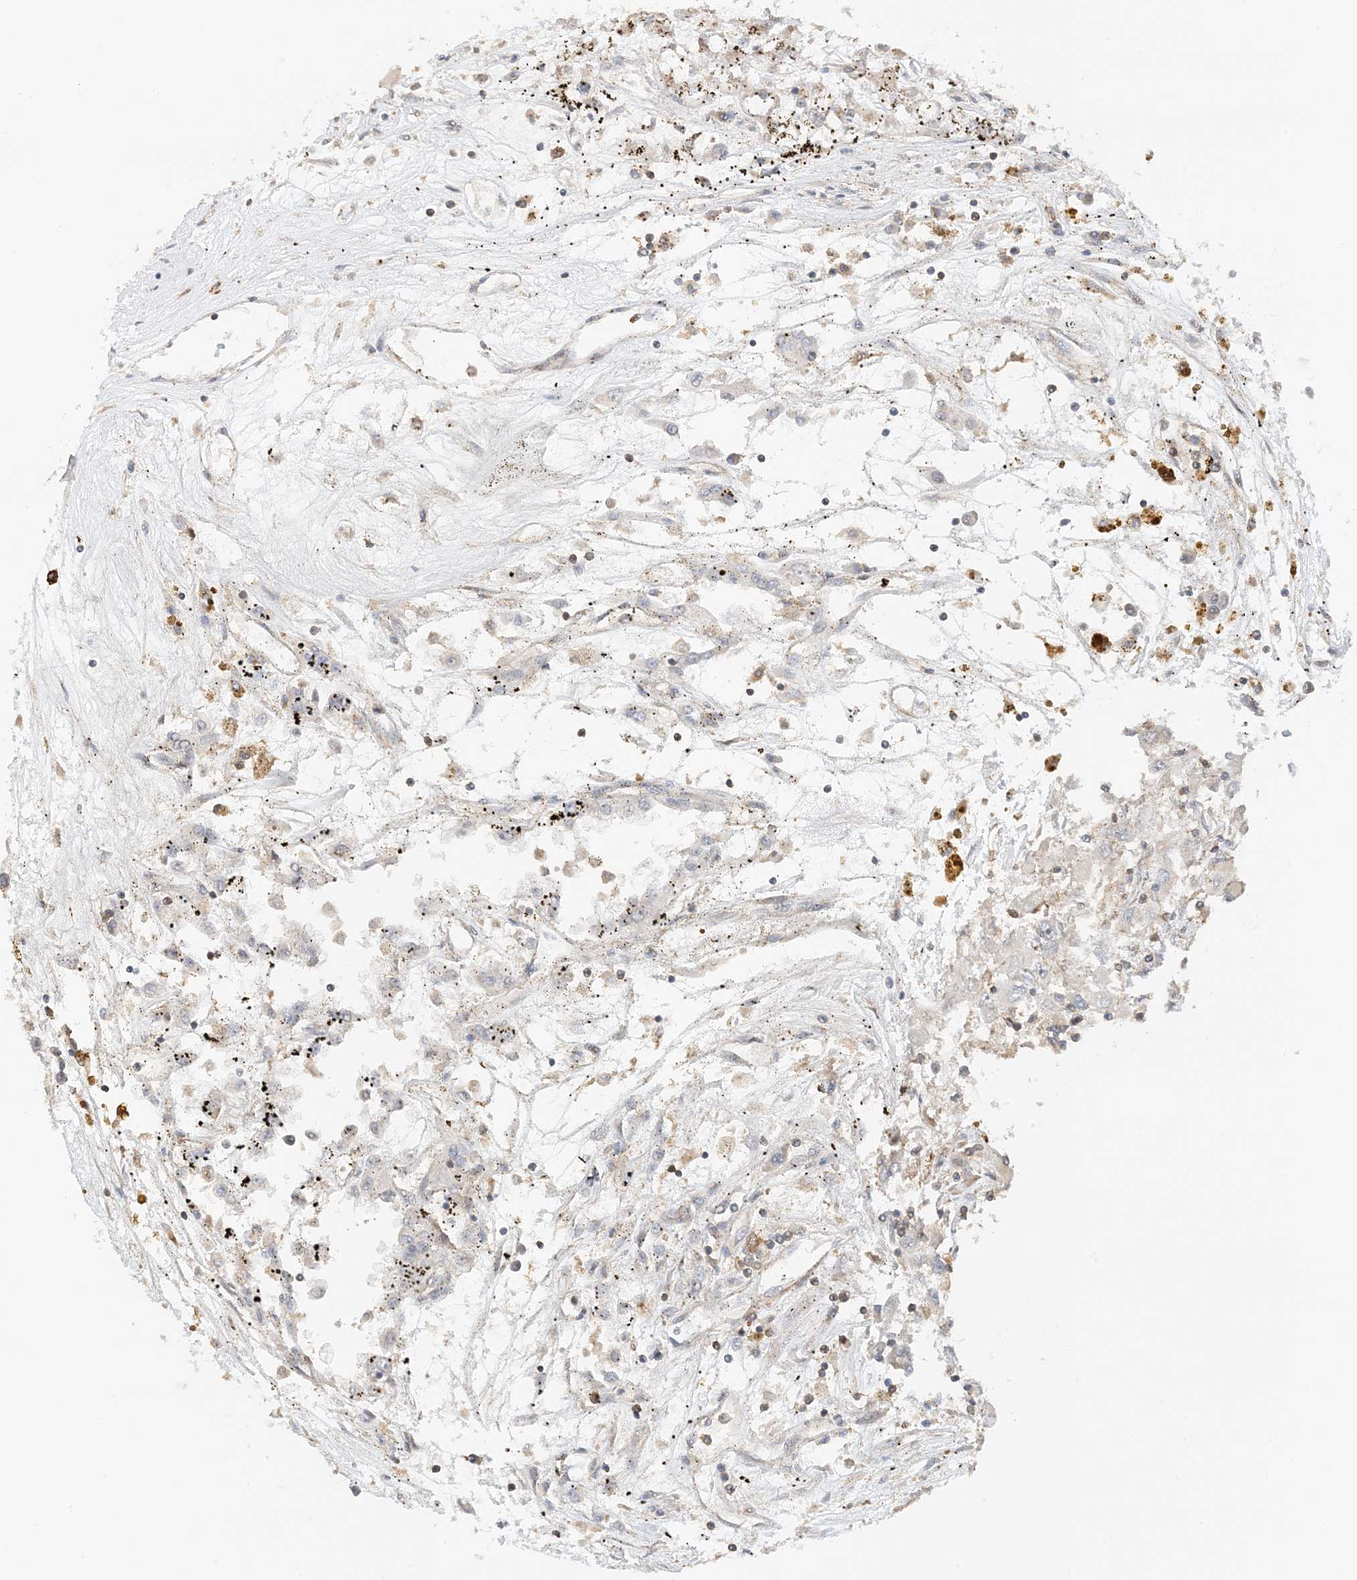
{"staining": {"intensity": "weak", "quantity": "<25%", "location": "cytoplasmic/membranous"}, "tissue": "renal cancer", "cell_type": "Tumor cells", "image_type": "cancer", "snomed": [{"axis": "morphology", "description": "Adenocarcinoma, NOS"}, {"axis": "topography", "description": "Kidney"}], "caption": "IHC photomicrograph of neoplastic tissue: renal cancer stained with DAB shows no significant protein positivity in tumor cells. (Immunohistochemistry, brightfield microscopy, high magnification).", "gene": "TATDN3", "patient": {"sex": "female", "age": 52}}